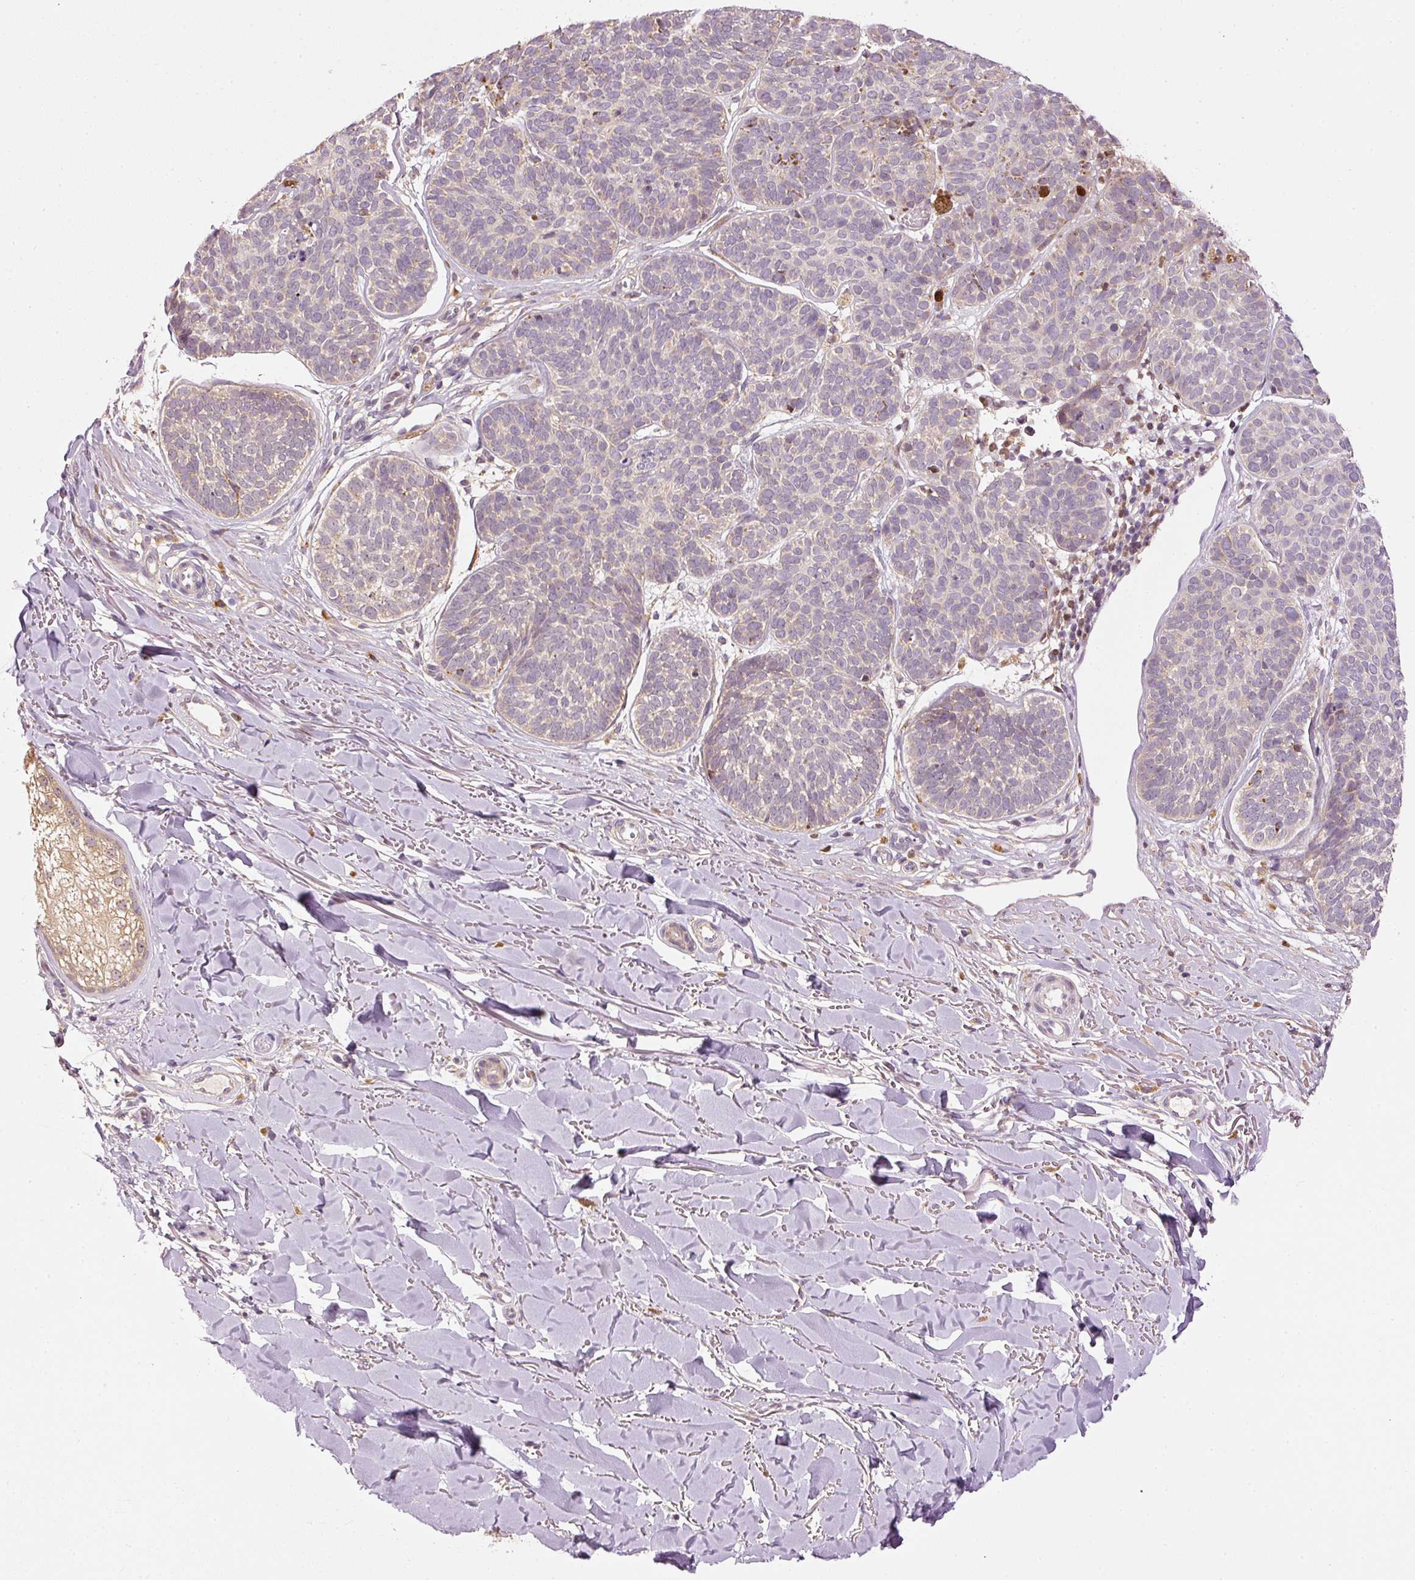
{"staining": {"intensity": "weak", "quantity": "25%-75%", "location": "cytoplasmic/membranous"}, "tissue": "skin cancer", "cell_type": "Tumor cells", "image_type": "cancer", "snomed": [{"axis": "morphology", "description": "Basal cell carcinoma"}, {"axis": "topography", "description": "Skin"}, {"axis": "topography", "description": "Skin of neck"}, {"axis": "topography", "description": "Skin of shoulder"}, {"axis": "topography", "description": "Skin of back"}], "caption": "Skin basal cell carcinoma stained with a protein marker shows weak staining in tumor cells.", "gene": "MTHFD1L", "patient": {"sex": "male", "age": 80}}